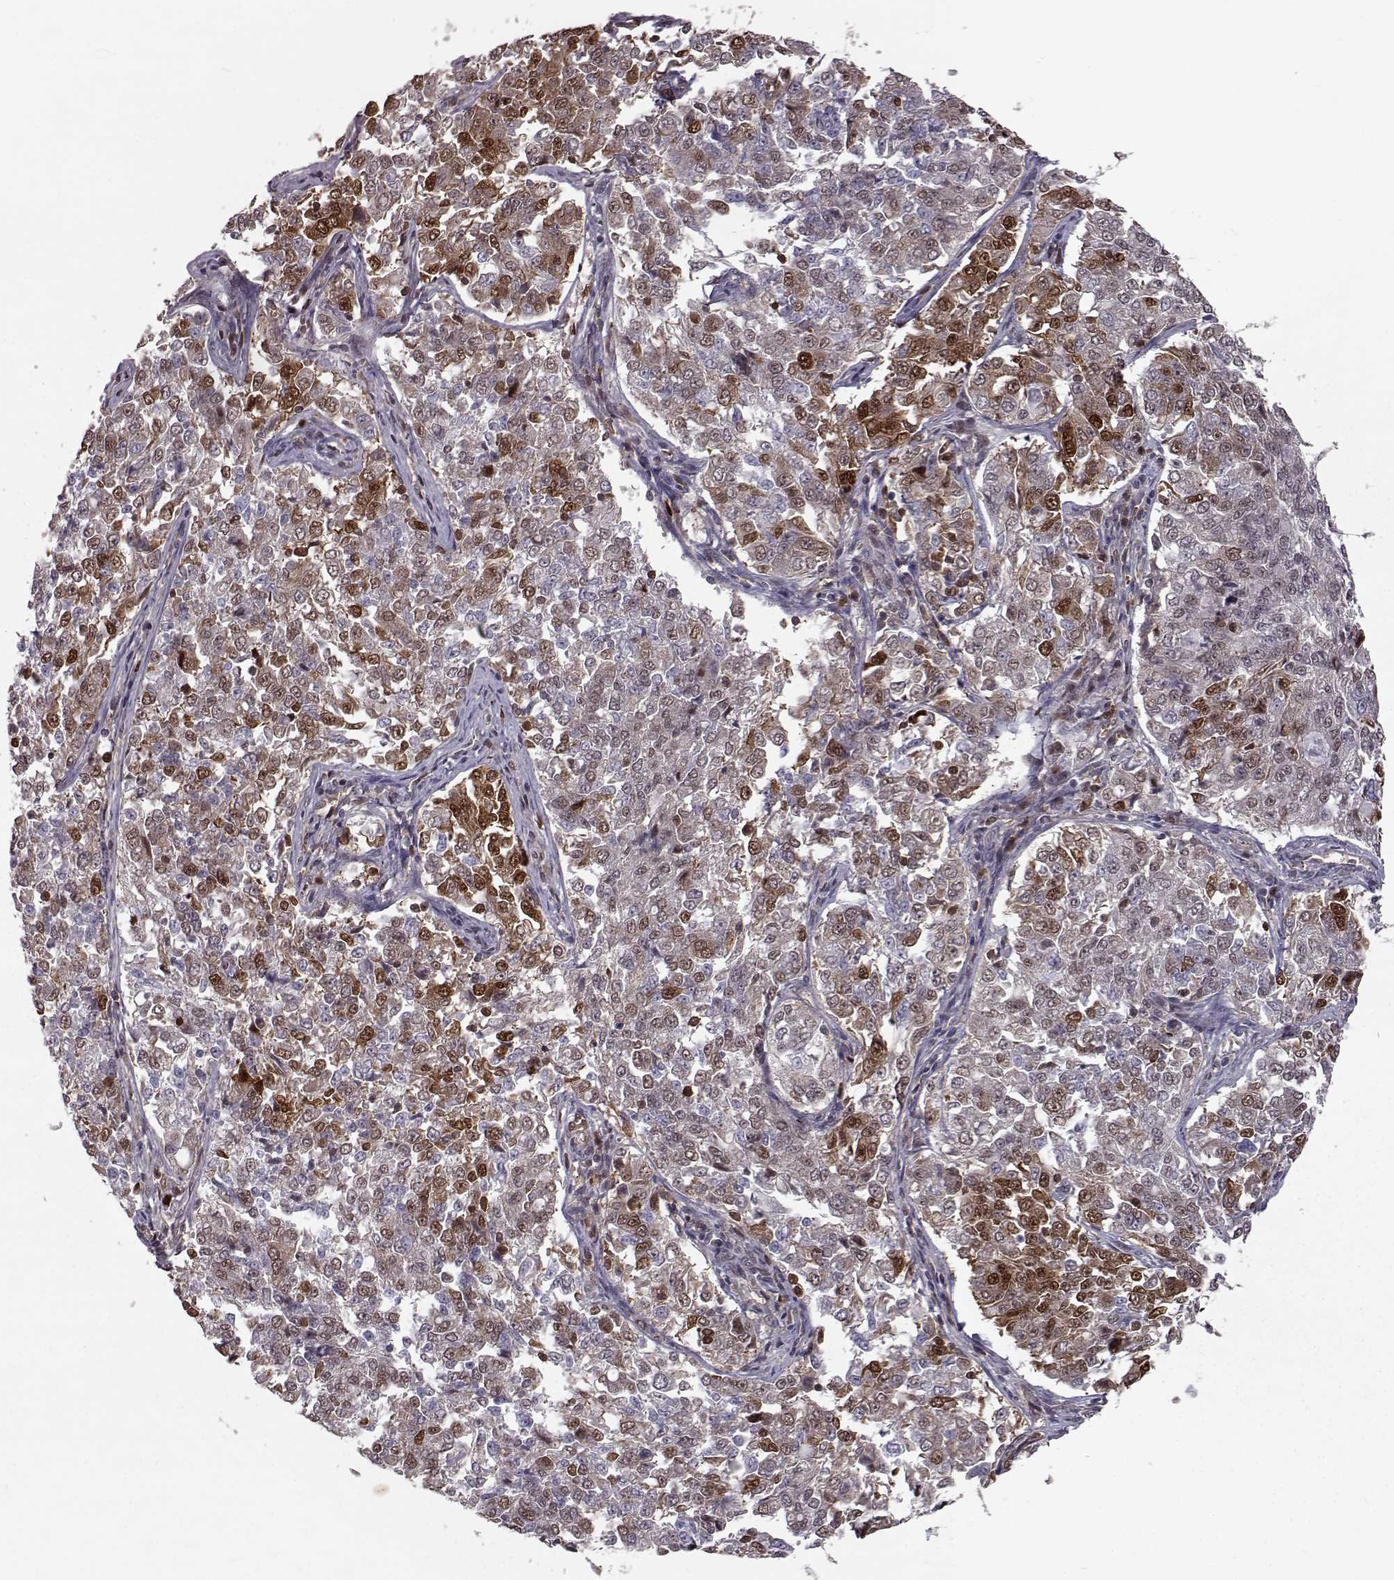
{"staining": {"intensity": "strong", "quantity": "<25%", "location": "cytoplasmic/membranous,nuclear"}, "tissue": "endometrial cancer", "cell_type": "Tumor cells", "image_type": "cancer", "snomed": [{"axis": "morphology", "description": "Adenocarcinoma, NOS"}, {"axis": "topography", "description": "Endometrium"}], "caption": "Endometrial adenocarcinoma stained with DAB (3,3'-diaminobenzidine) immunohistochemistry (IHC) demonstrates medium levels of strong cytoplasmic/membranous and nuclear staining in about <25% of tumor cells.", "gene": "RANBP1", "patient": {"sex": "female", "age": 43}}